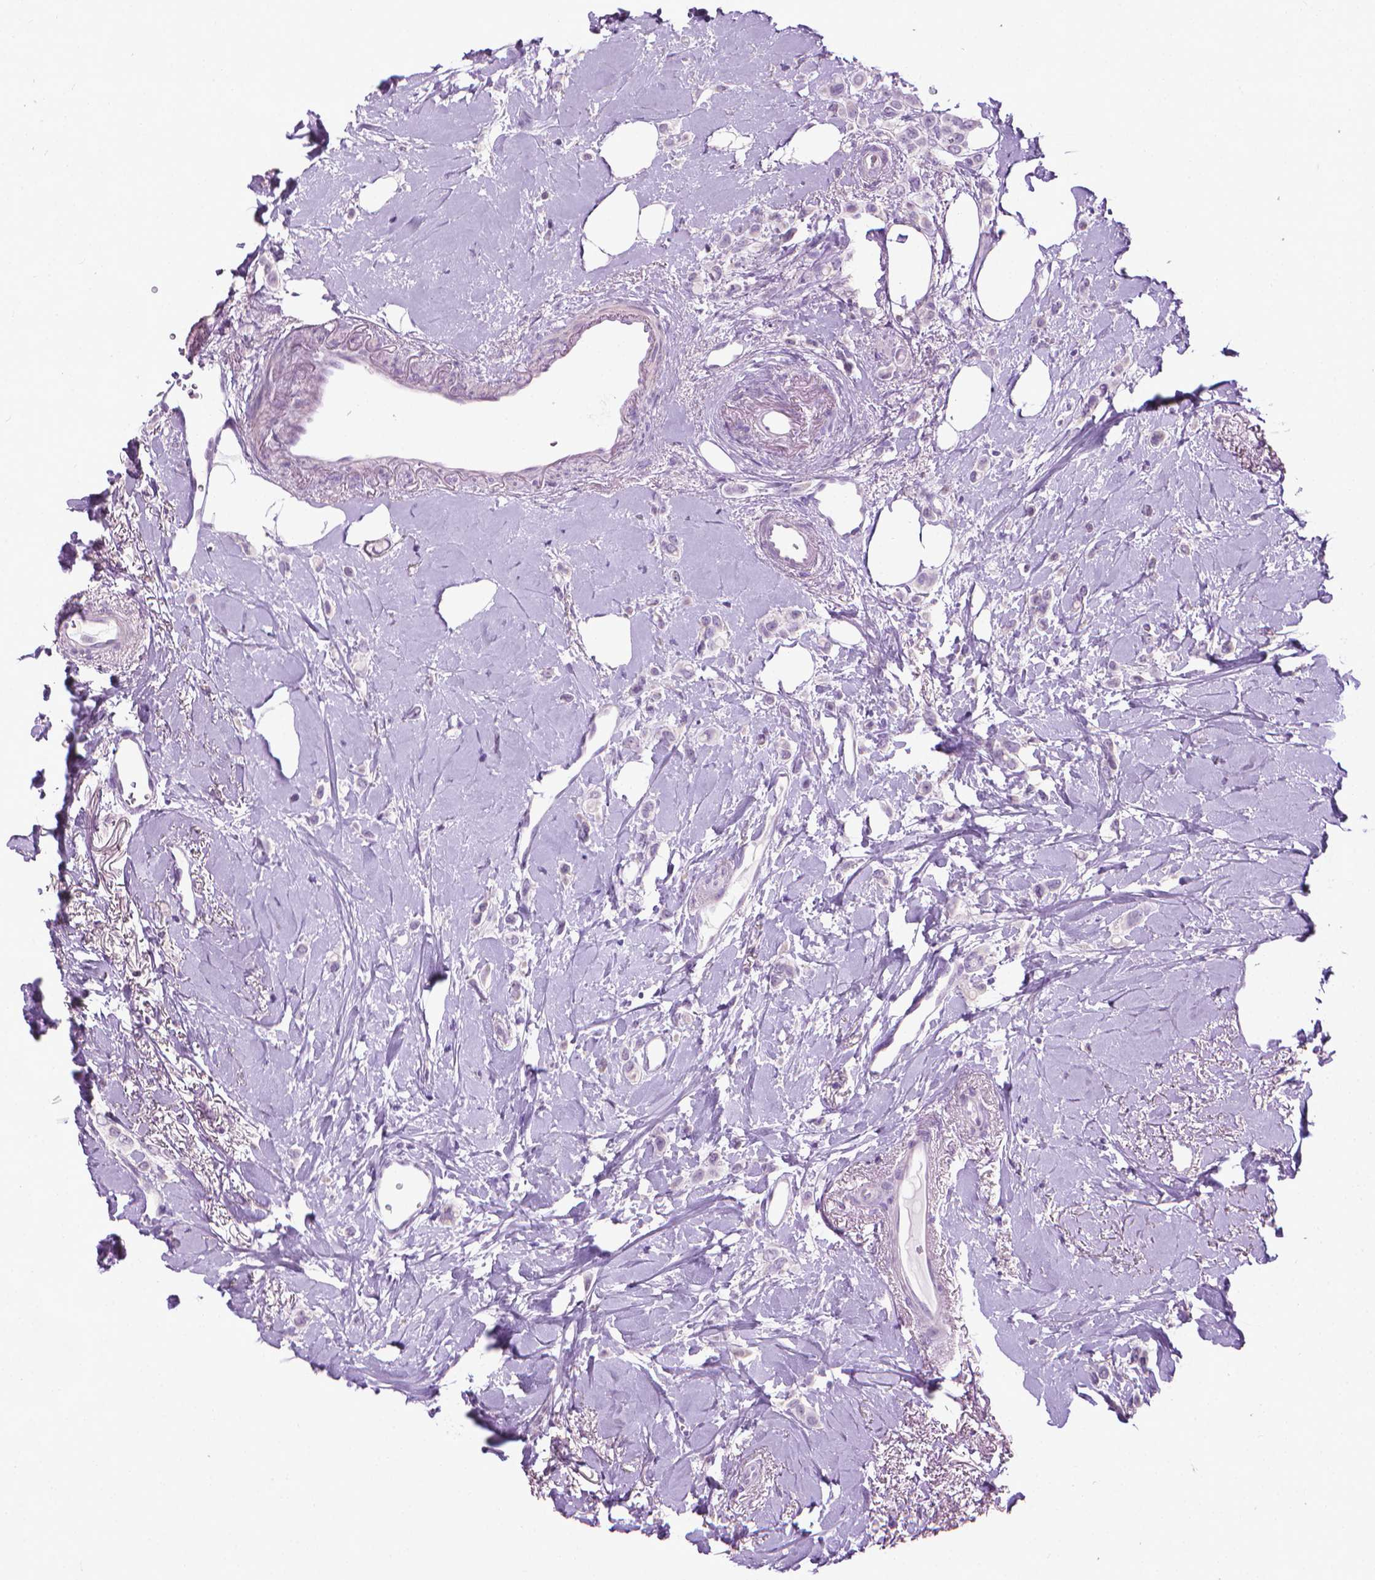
{"staining": {"intensity": "negative", "quantity": "none", "location": "none"}, "tissue": "breast cancer", "cell_type": "Tumor cells", "image_type": "cancer", "snomed": [{"axis": "morphology", "description": "Lobular carcinoma"}, {"axis": "topography", "description": "Breast"}], "caption": "High power microscopy photomicrograph of an IHC image of lobular carcinoma (breast), revealing no significant staining in tumor cells.", "gene": "DNAI7", "patient": {"sex": "female", "age": 66}}